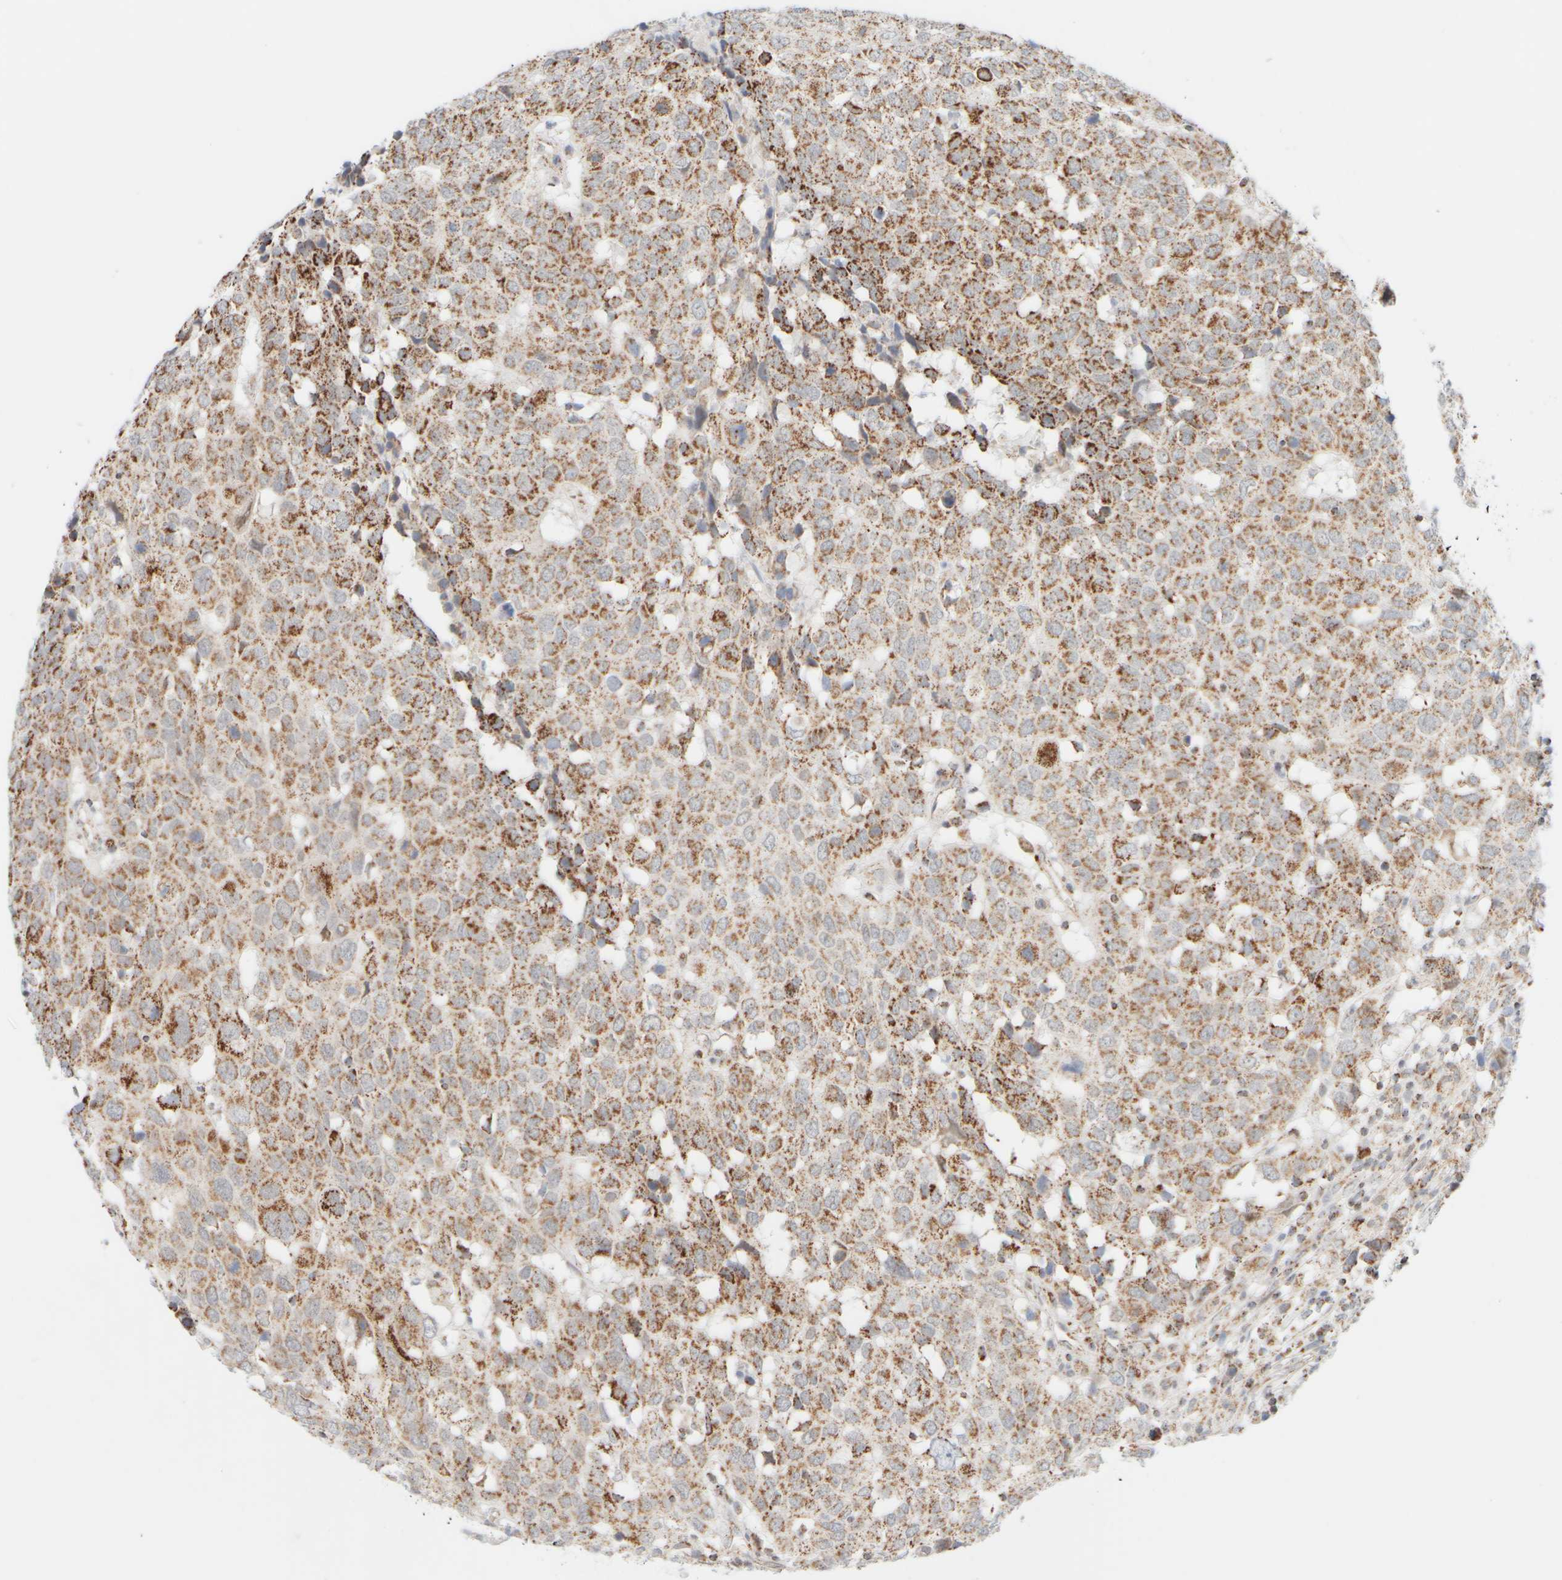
{"staining": {"intensity": "weak", "quantity": ">75%", "location": "cytoplasmic/membranous"}, "tissue": "head and neck cancer", "cell_type": "Tumor cells", "image_type": "cancer", "snomed": [{"axis": "morphology", "description": "Squamous cell carcinoma, NOS"}, {"axis": "topography", "description": "Head-Neck"}], "caption": "Immunohistochemical staining of head and neck squamous cell carcinoma reveals low levels of weak cytoplasmic/membranous positivity in about >75% of tumor cells.", "gene": "PPM1K", "patient": {"sex": "male", "age": 66}}